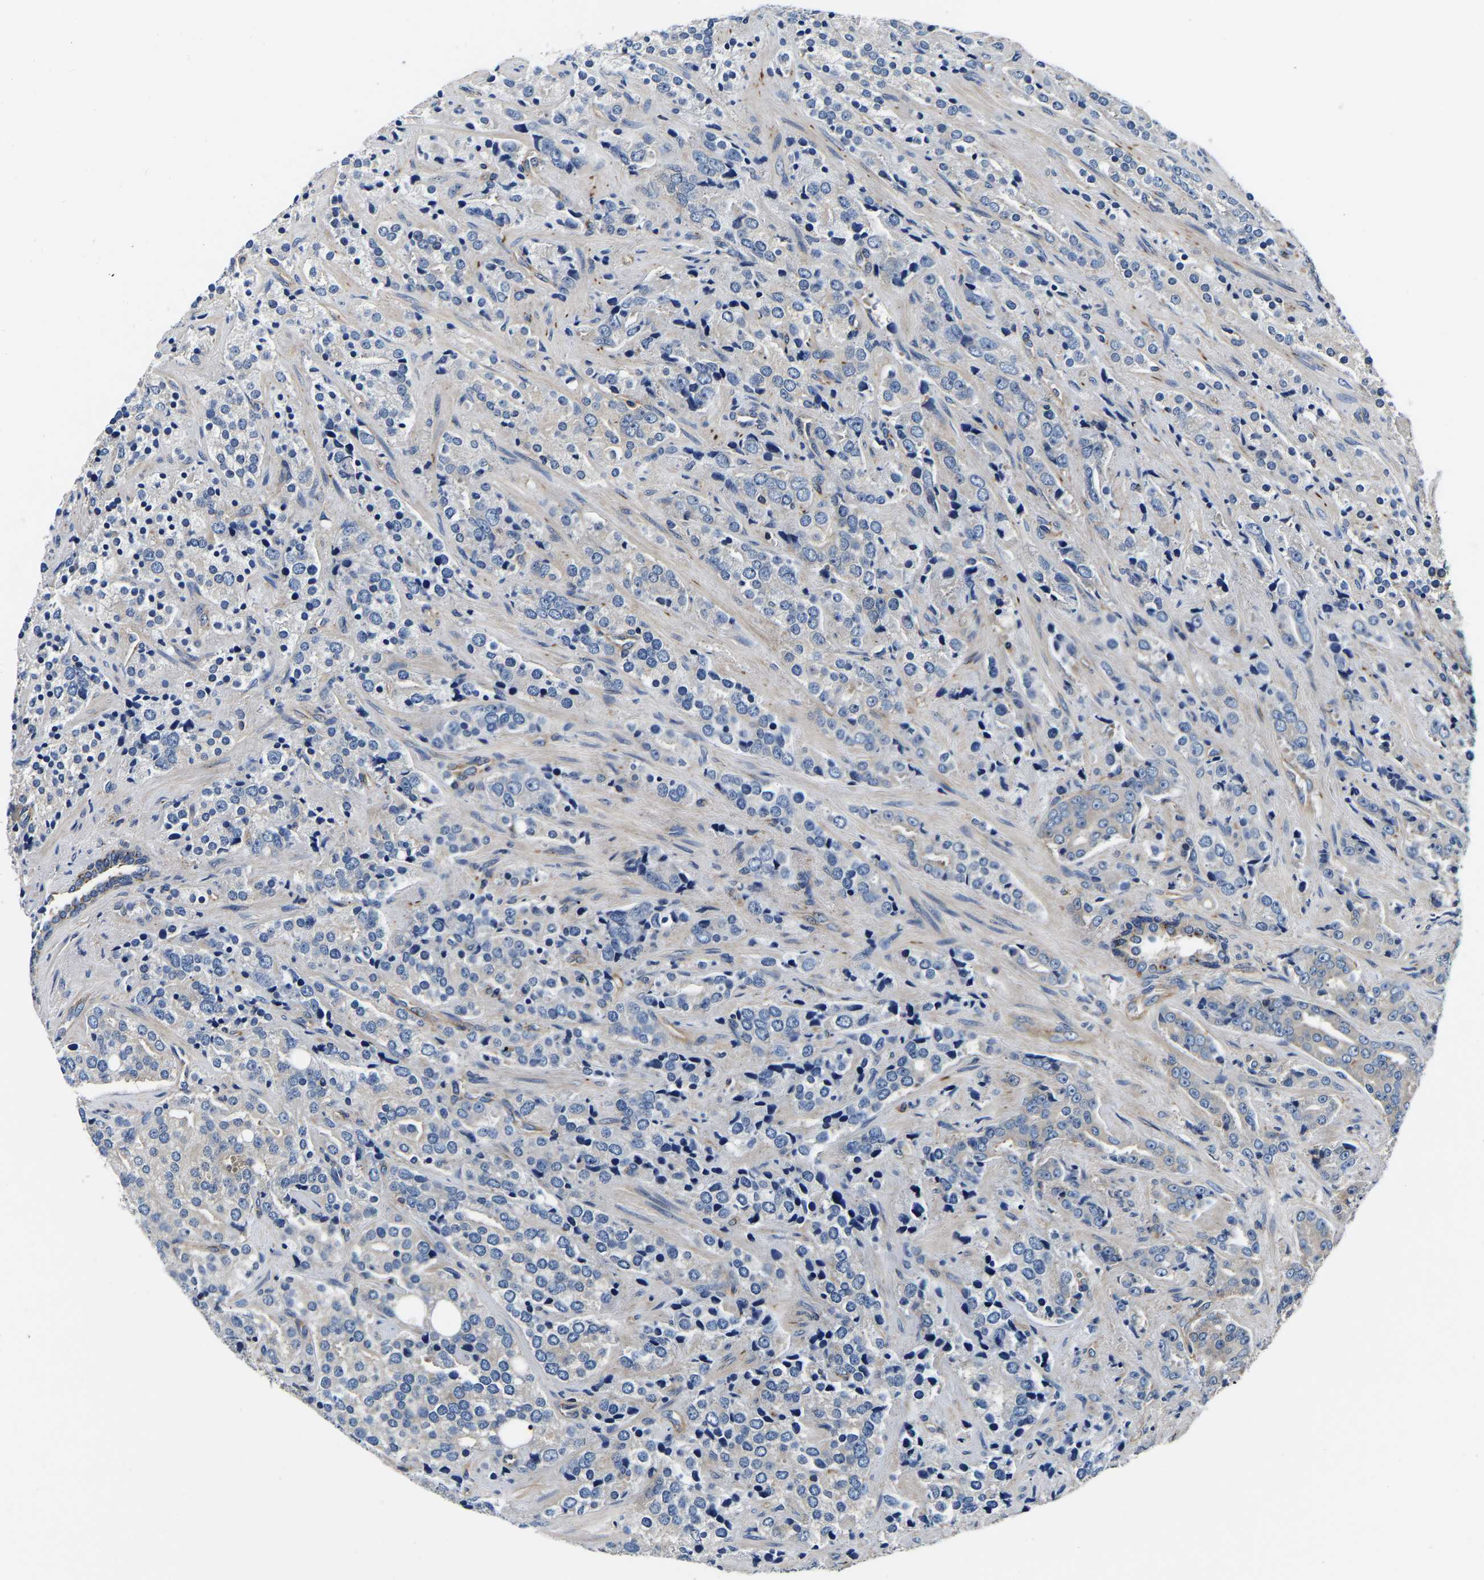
{"staining": {"intensity": "negative", "quantity": "none", "location": "none"}, "tissue": "prostate cancer", "cell_type": "Tumor cells", "image_type": "cancer", "snomed": [{"axis": "morphology", "description": "Adenocarcinoma, High grade"}, {"axis": "topography", "description": "Prostate"}], "caption": "This image is of high-grade adenocarcinoma (prostate) stained with IHC to label a protein in brown with the nuclei are counter-stained blue. There is no expression in tumor cells.", "gene": "SH3GLB1", "patient": {"sex": "male", "age": 71}}